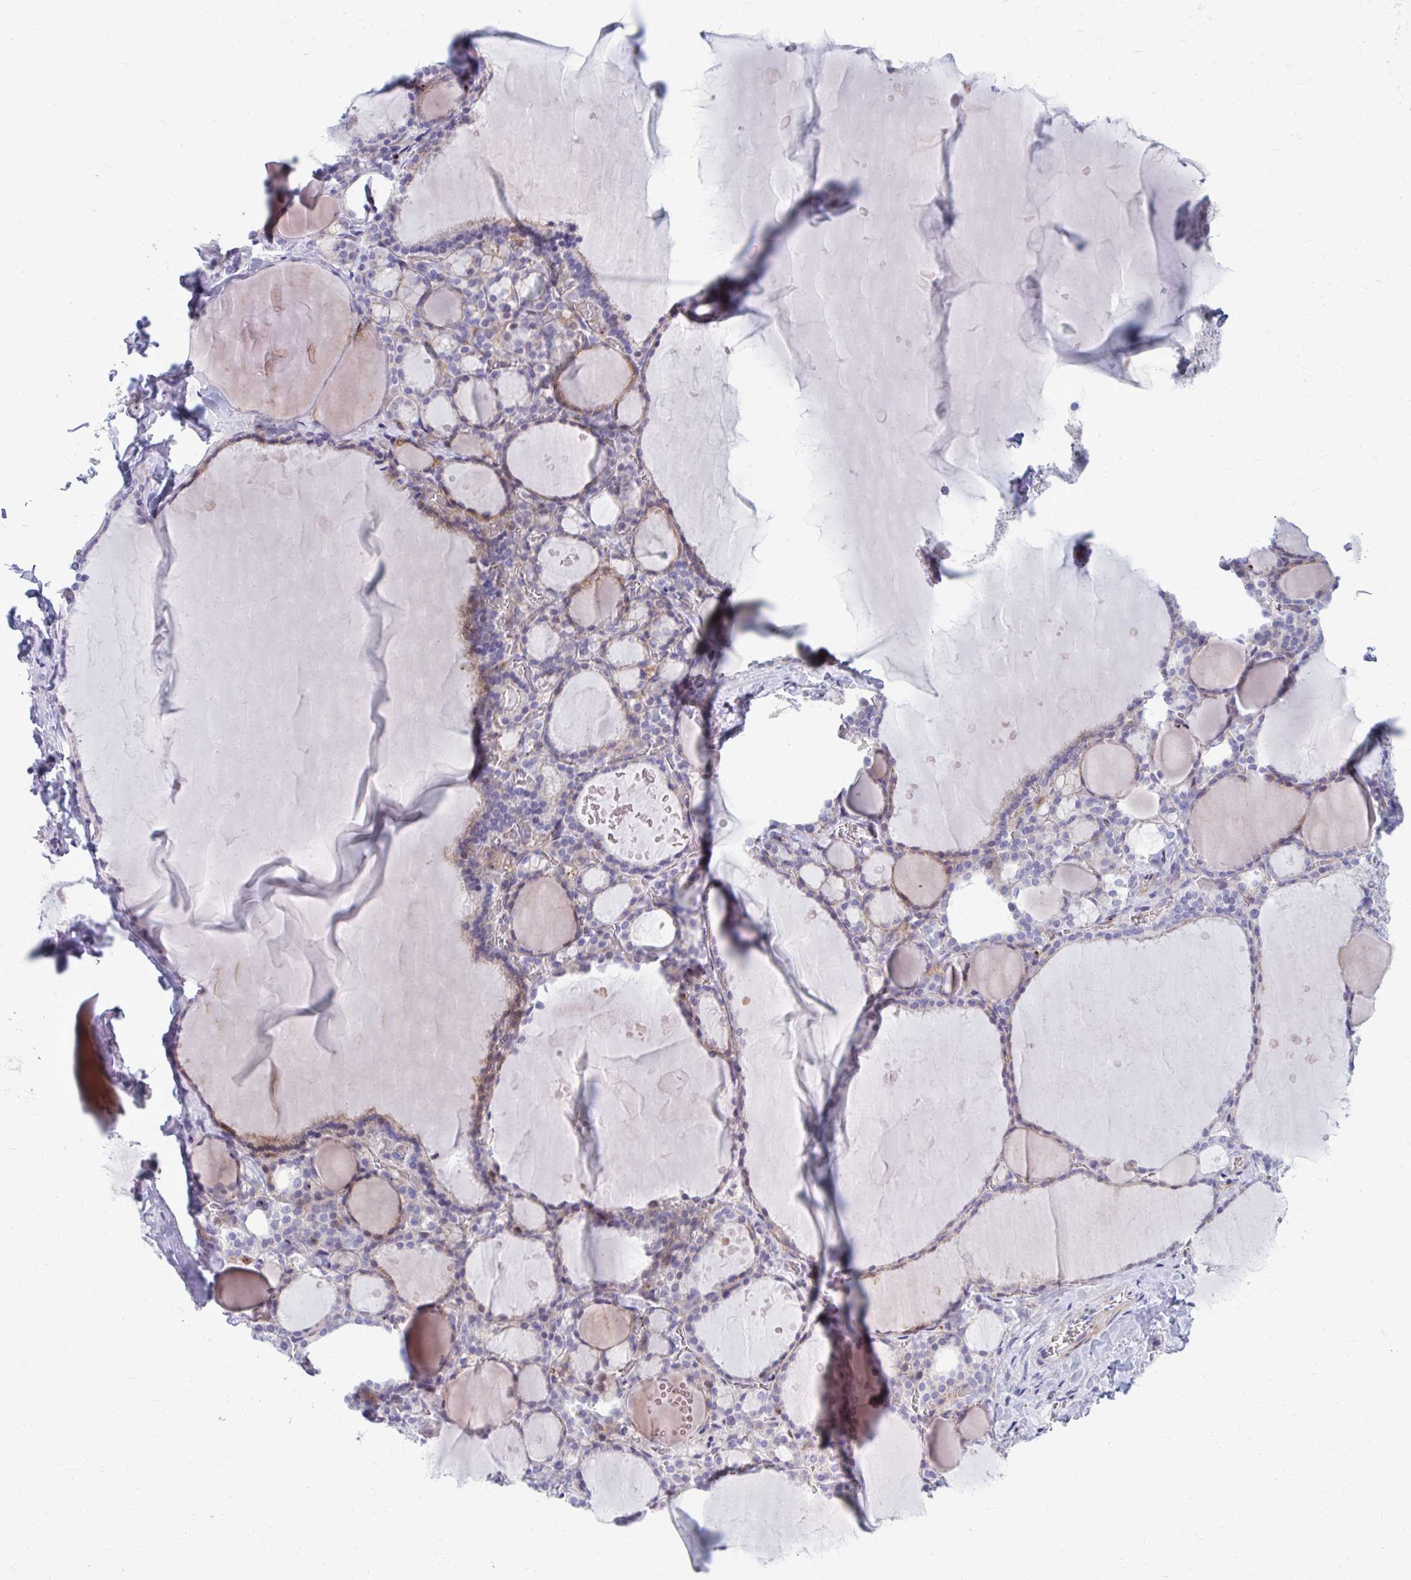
{"staining": {"intensity": "weak", "quantity": "25%-75%", "location": "cytoplasmic/membranous"}, "tissue": "thyroid gland", "cell_type": "Glandular cells", "image_type": "normal", "snomed": [{"axis": "morphology", "description": "Normal tissue, NOS"}, {"axis": "topography", "description": "Thyroid gland"}], "caption": "IHC image of unremarkable thyroid gland stained for a protein (brown), which exhibits low levels of weak cytoplasmic/membranous expression in about 25%-75% of glandular cells.", "gene": "PEDS1", "patient": {"sex": "male", "age": 56}}